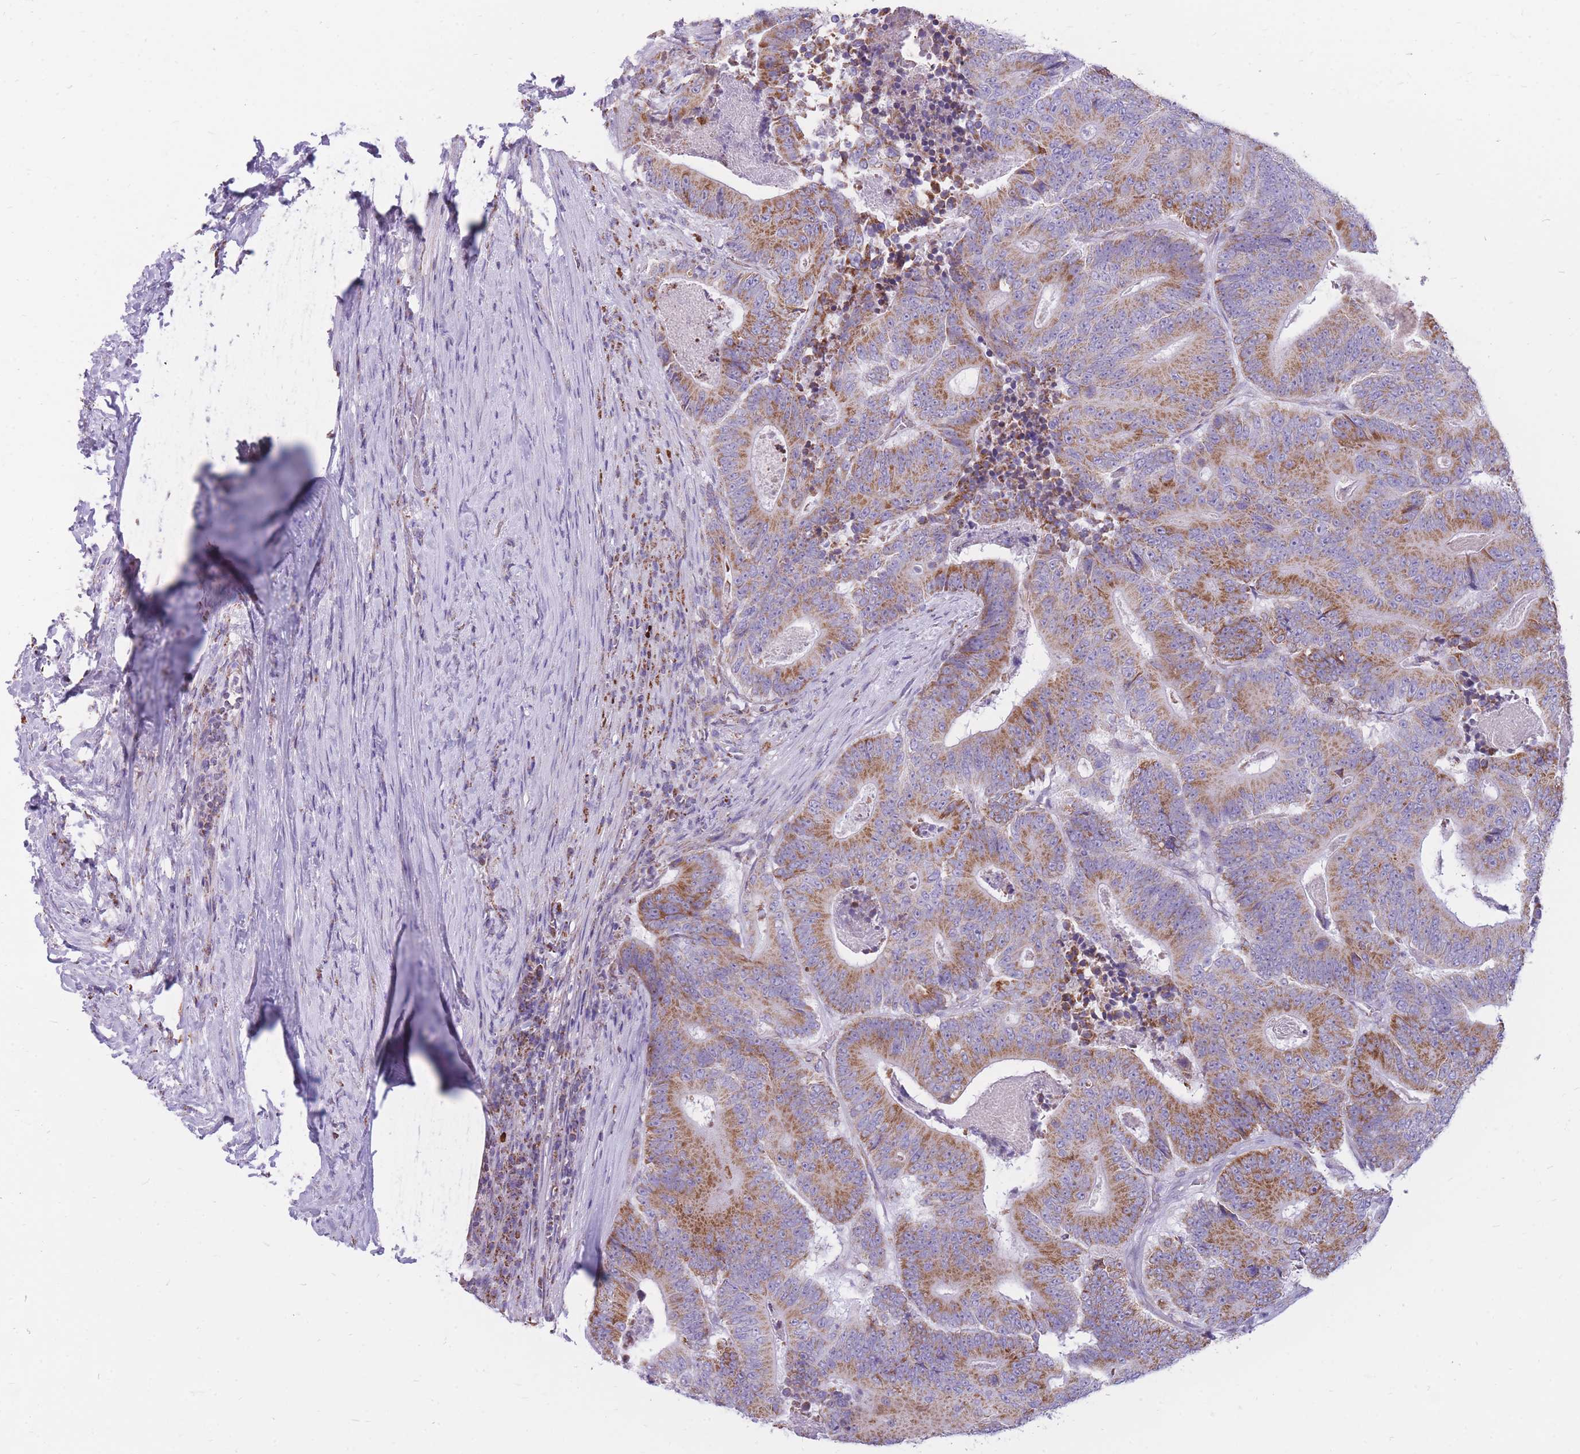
{"staining": {"intensity": "moderate", "quantity": ">75%", "location": "cytoplasmic/membranous"}, "tissue": "colorectal cancer", "cell_type": "Tumor cells", "image_type": "cancer", "snomed": [{"axis": "morphology", "description": "Adenocarcinoma, NOS"}, {"axis": "topography", "description": "Colon"}], "caption": "Tumor cells reveal moderate cytoplasmic/membranous staining in approximately >75% of cells in colorectal cancer (adenocarcinoma).", "gene": "PCSK1", "patient": {"sex": "male", "age": 83}}